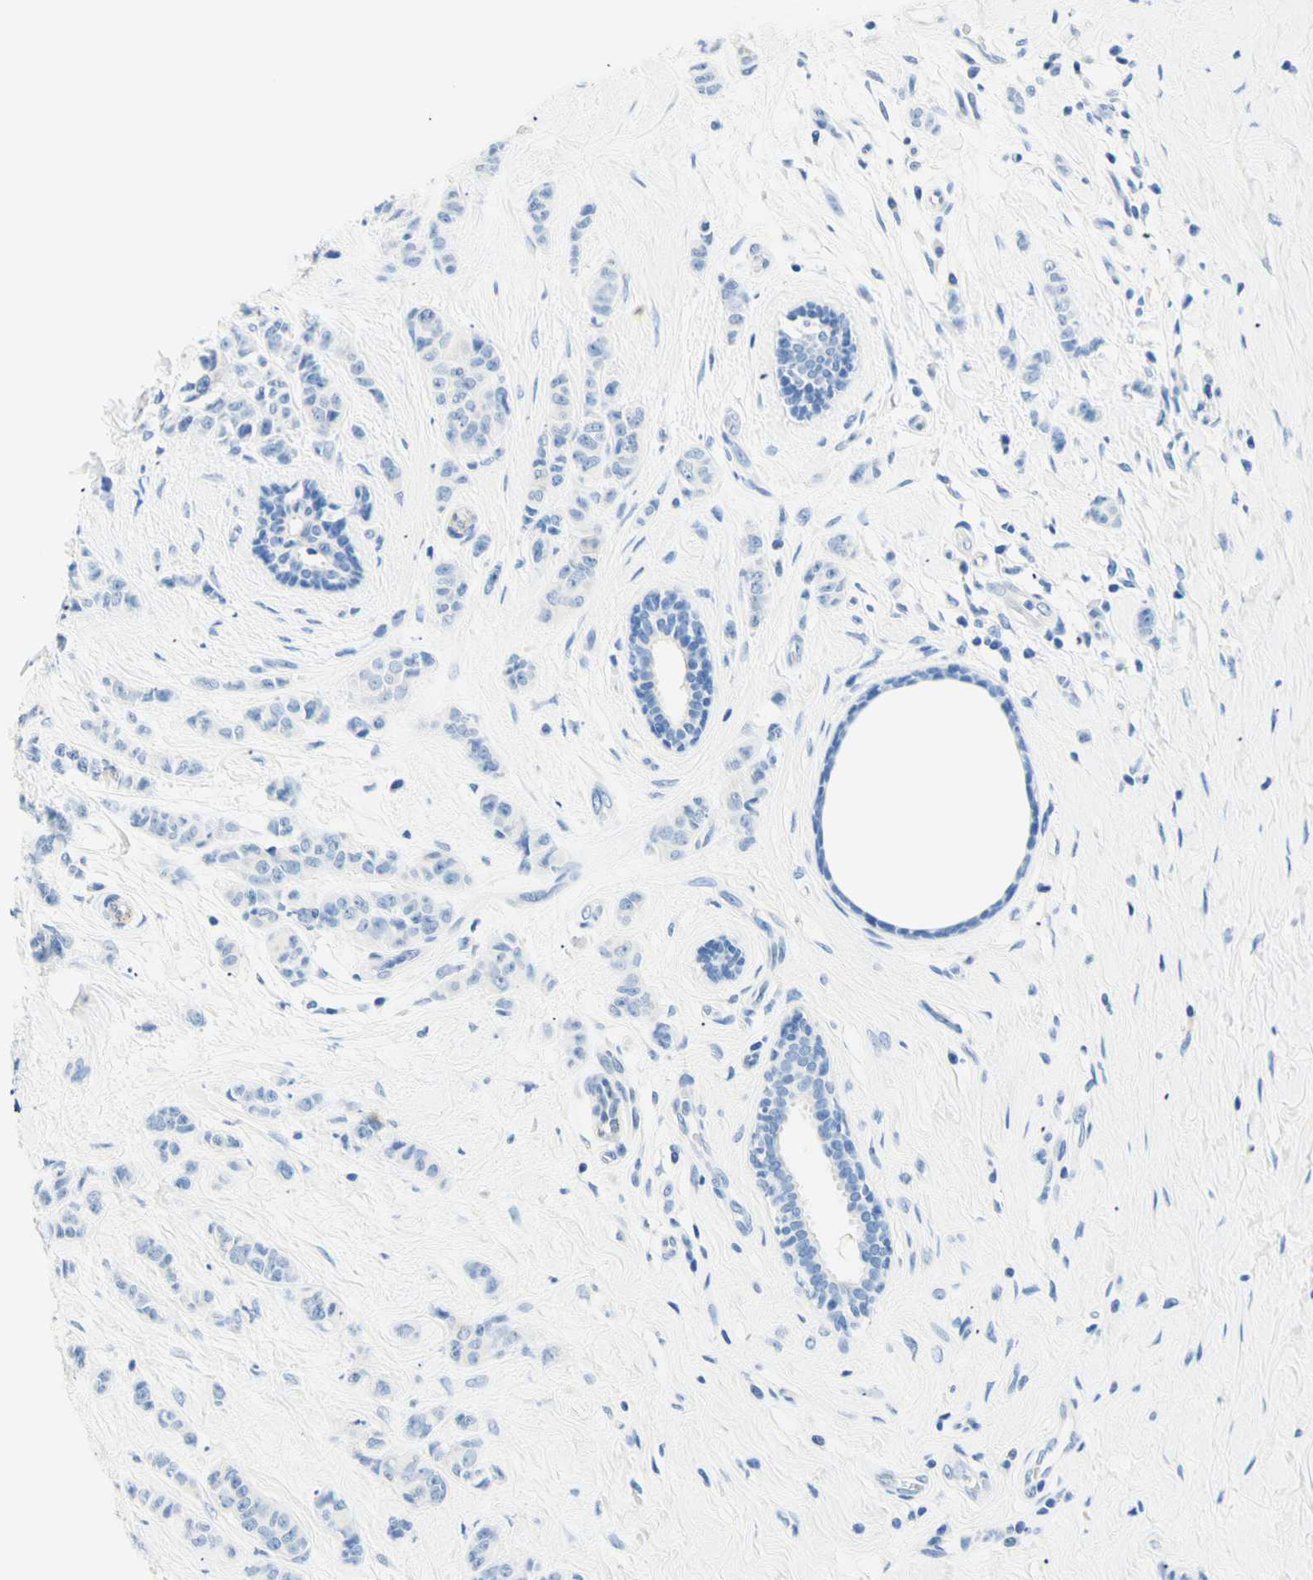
{"staining": {"intensity": "negative", "quantity": "none", "location": "none"}, "tissue": "breast cancer", "cell_type": "Tumor cells", "image_type": "cancer", "snomed": [{"axis": "morphology", "description": "Normal tissue, NOS"}, {"axis": "morphology", "description": "Duct carcinoma"}, {"axis": "topography", "description": "Breast"}], "caption": "Immunohistochemistry (IHC) photomicrograph of human breast cancer stained for a protein (brown), which exhibits no staining in tumor cells.", "gene": "HPCA", "patient": {"sex": "female", "age": 40}}